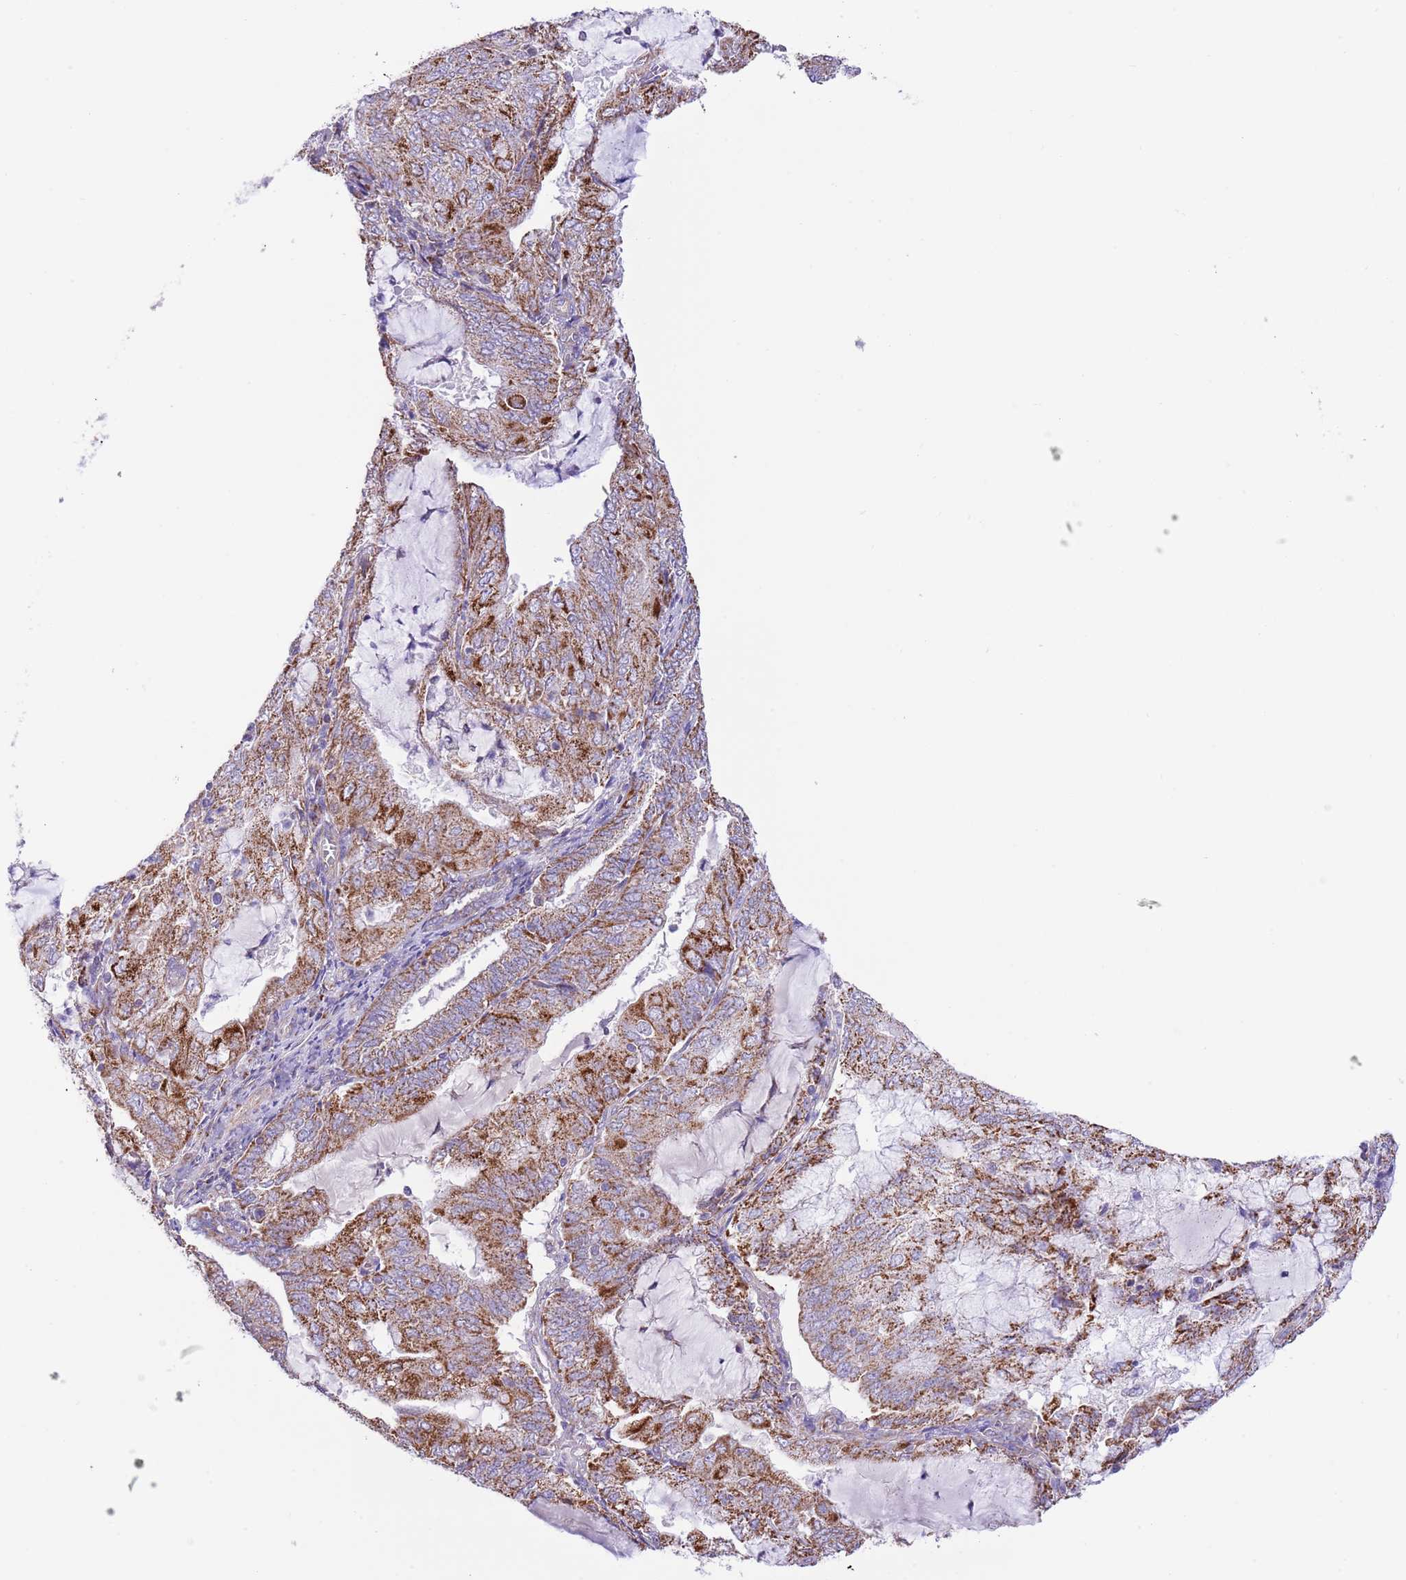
{"staining": {"intensity": "moderate", "quantity": ">75%", "location": "cytoplasmic/membranous"}, "tissue": "endometrial cancer", "cell_type": "Tumor cells", "image_type": "cancer", "snomed": [{"axis": "morphology", "description": "Adenocarcinoma, NOS"}, {"axis": "topography", "description": "Endometrium"}], "caption": "A photomicrograph of human endometrial cancer stained for a protein exhibits moderate cytoplasmic/membranous brown staining in tumor cells. (IHC, brightfield microscopy, high magnification).", "gene": "SS18L2", "patient": {"sex": "female", "age": 81}}